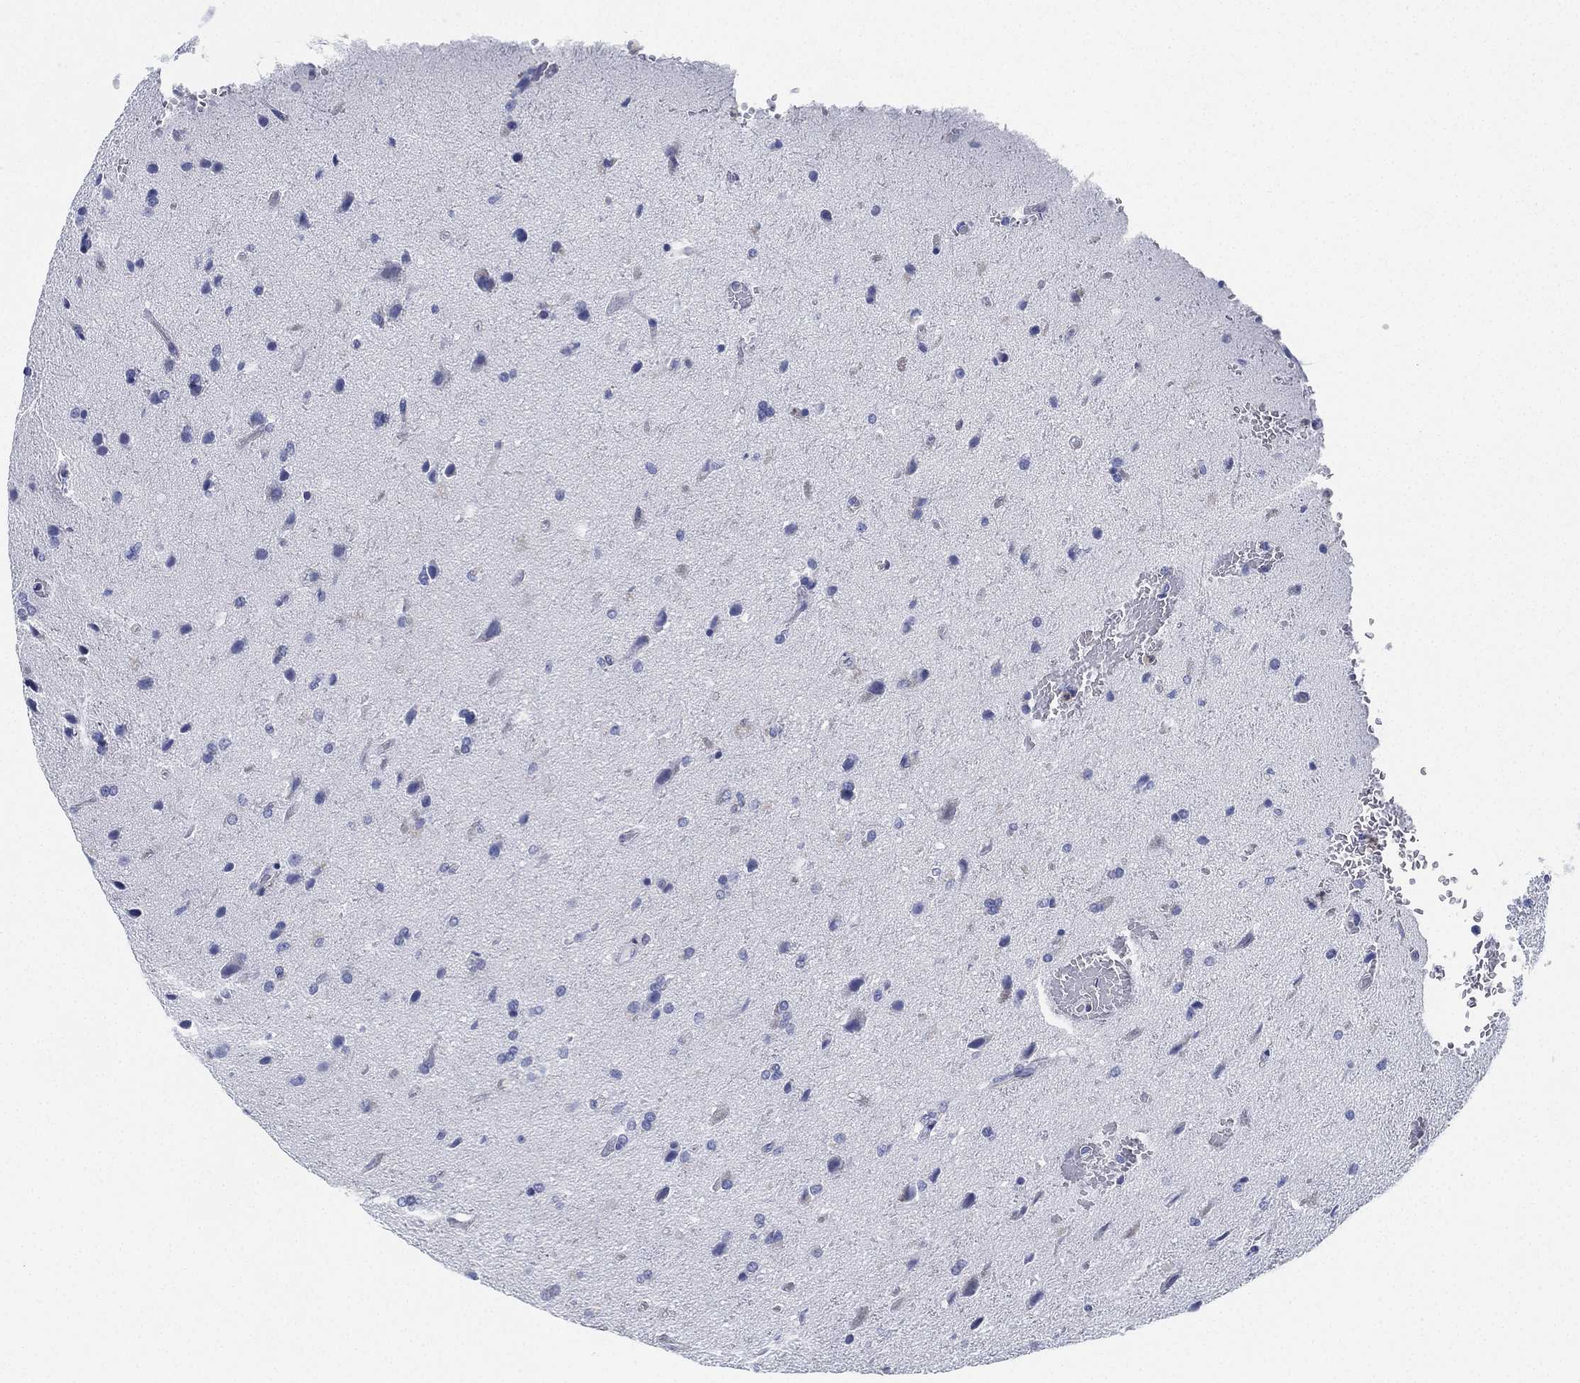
{"staining": {"intensity": "negative", "quantity": "none", "location": "none"}, "tissue": "glioma", "cell_type": "Tumor cells", "image_type": "cancer", "snomed": [{"axis": "morphology", "description": "Glioma, malignant, High grade"}, {"axis": "topography", "description": "Brain"}], "caption": "Immunohistochemistry histopathology image of human malignant glioma (high-grade) stained for a protein (brown), which shows no positivity in tumor cells.", "gene": "DEFB121", "patient": {"sex": "male", "age": 68}}